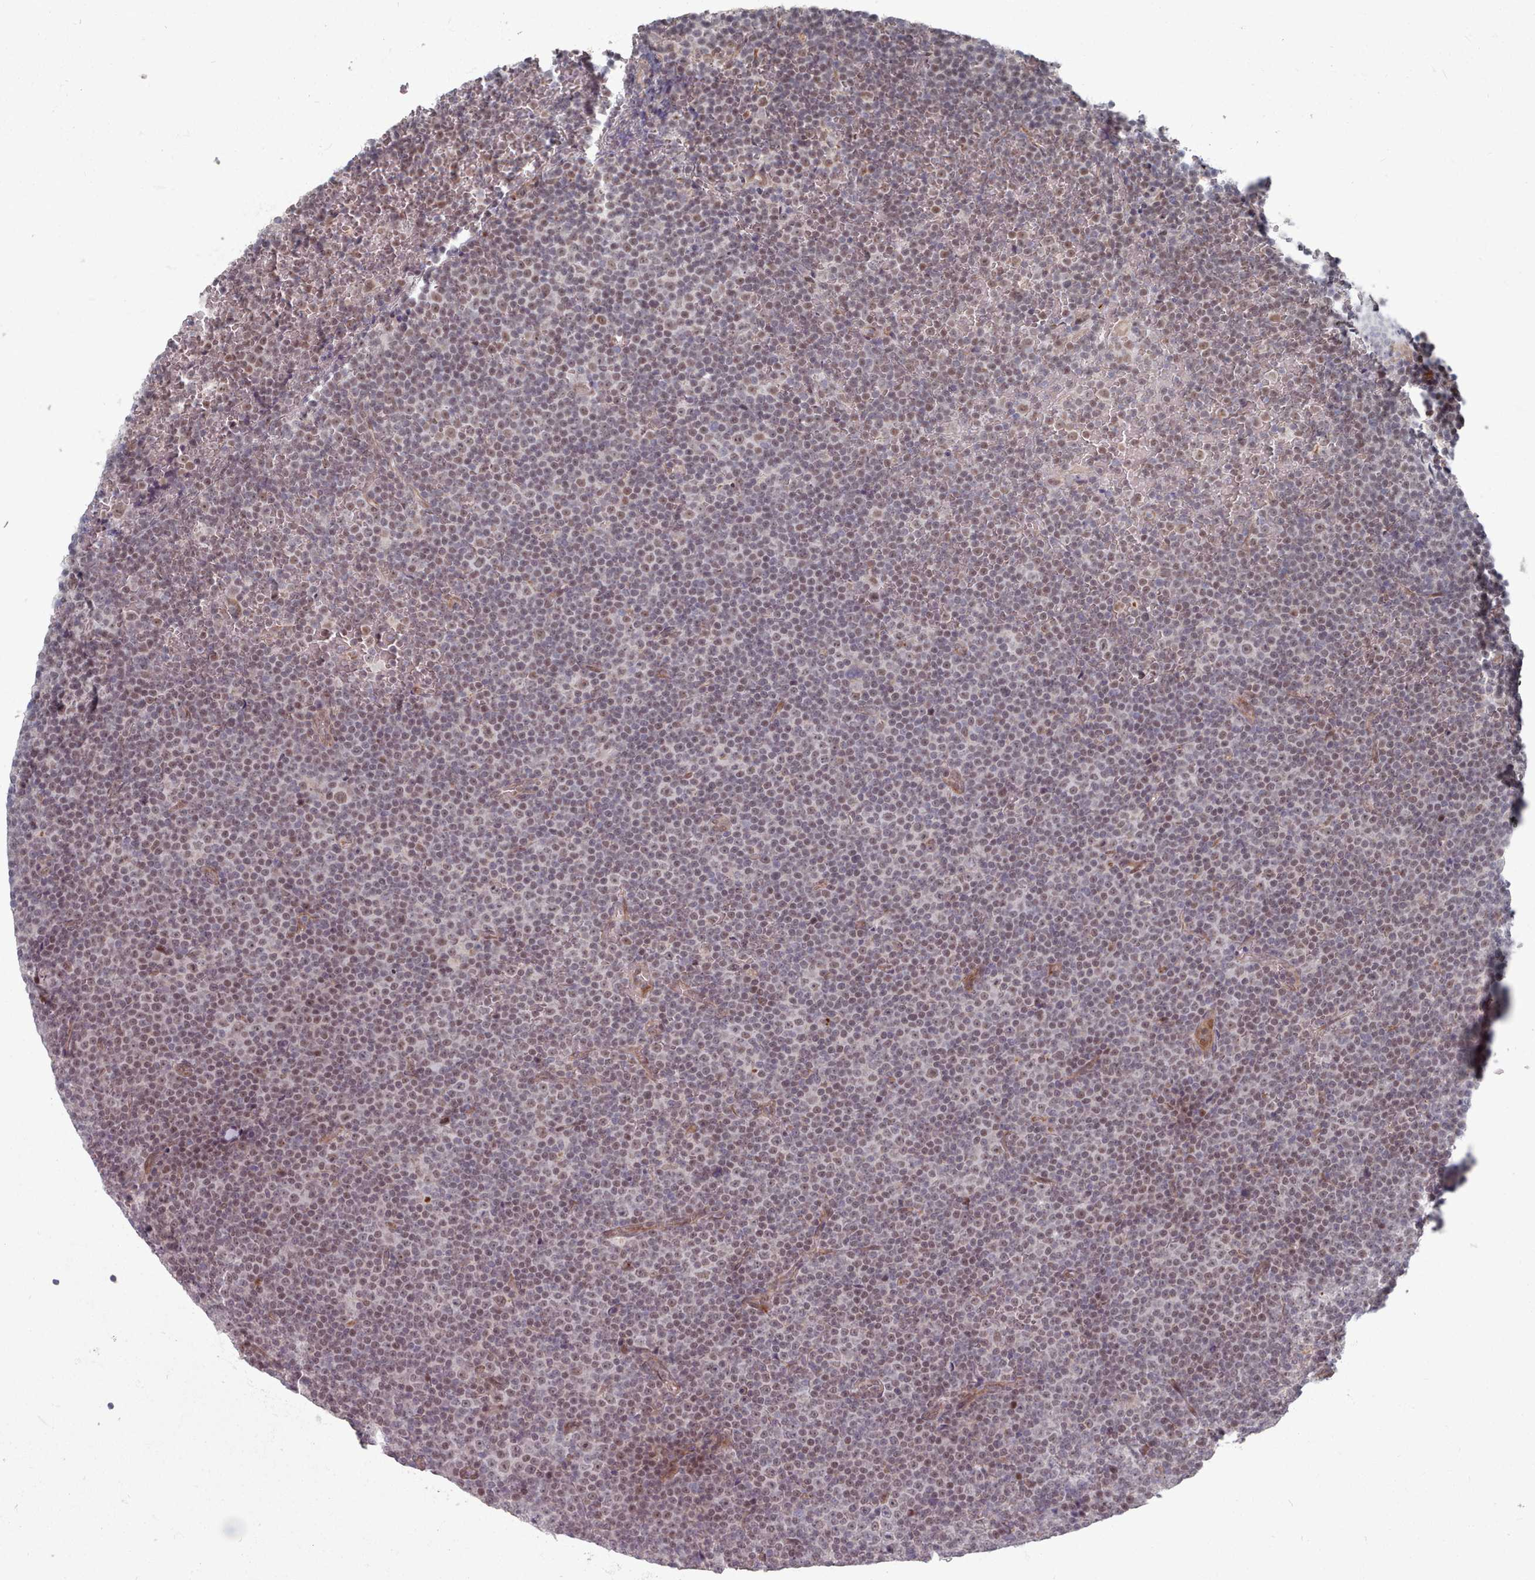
{"staining": {"intensity": "weak", "quantity": "<25%", "location": "nuclear"}, "tissue": "lymphoma", "cell_type": "Tumor cells", "image_type": "cancer", "snomed": [{"axis": "morphology", "description": "Malignant lymphoma, non-Hodgkin's type, Low grade"}, {"axis": "topography", "description": "Lymph node"}], "caption": "Tumor cells show no significant expression in malignant lymphoma, non-Hodgkin's type (low-grade). (Brightfield microscopy of DAB (3,3'-diaminobenzidine) IHC at high magnification).", "gene": "CPSF4", "patient": {"sex": "female", "age": 67}}